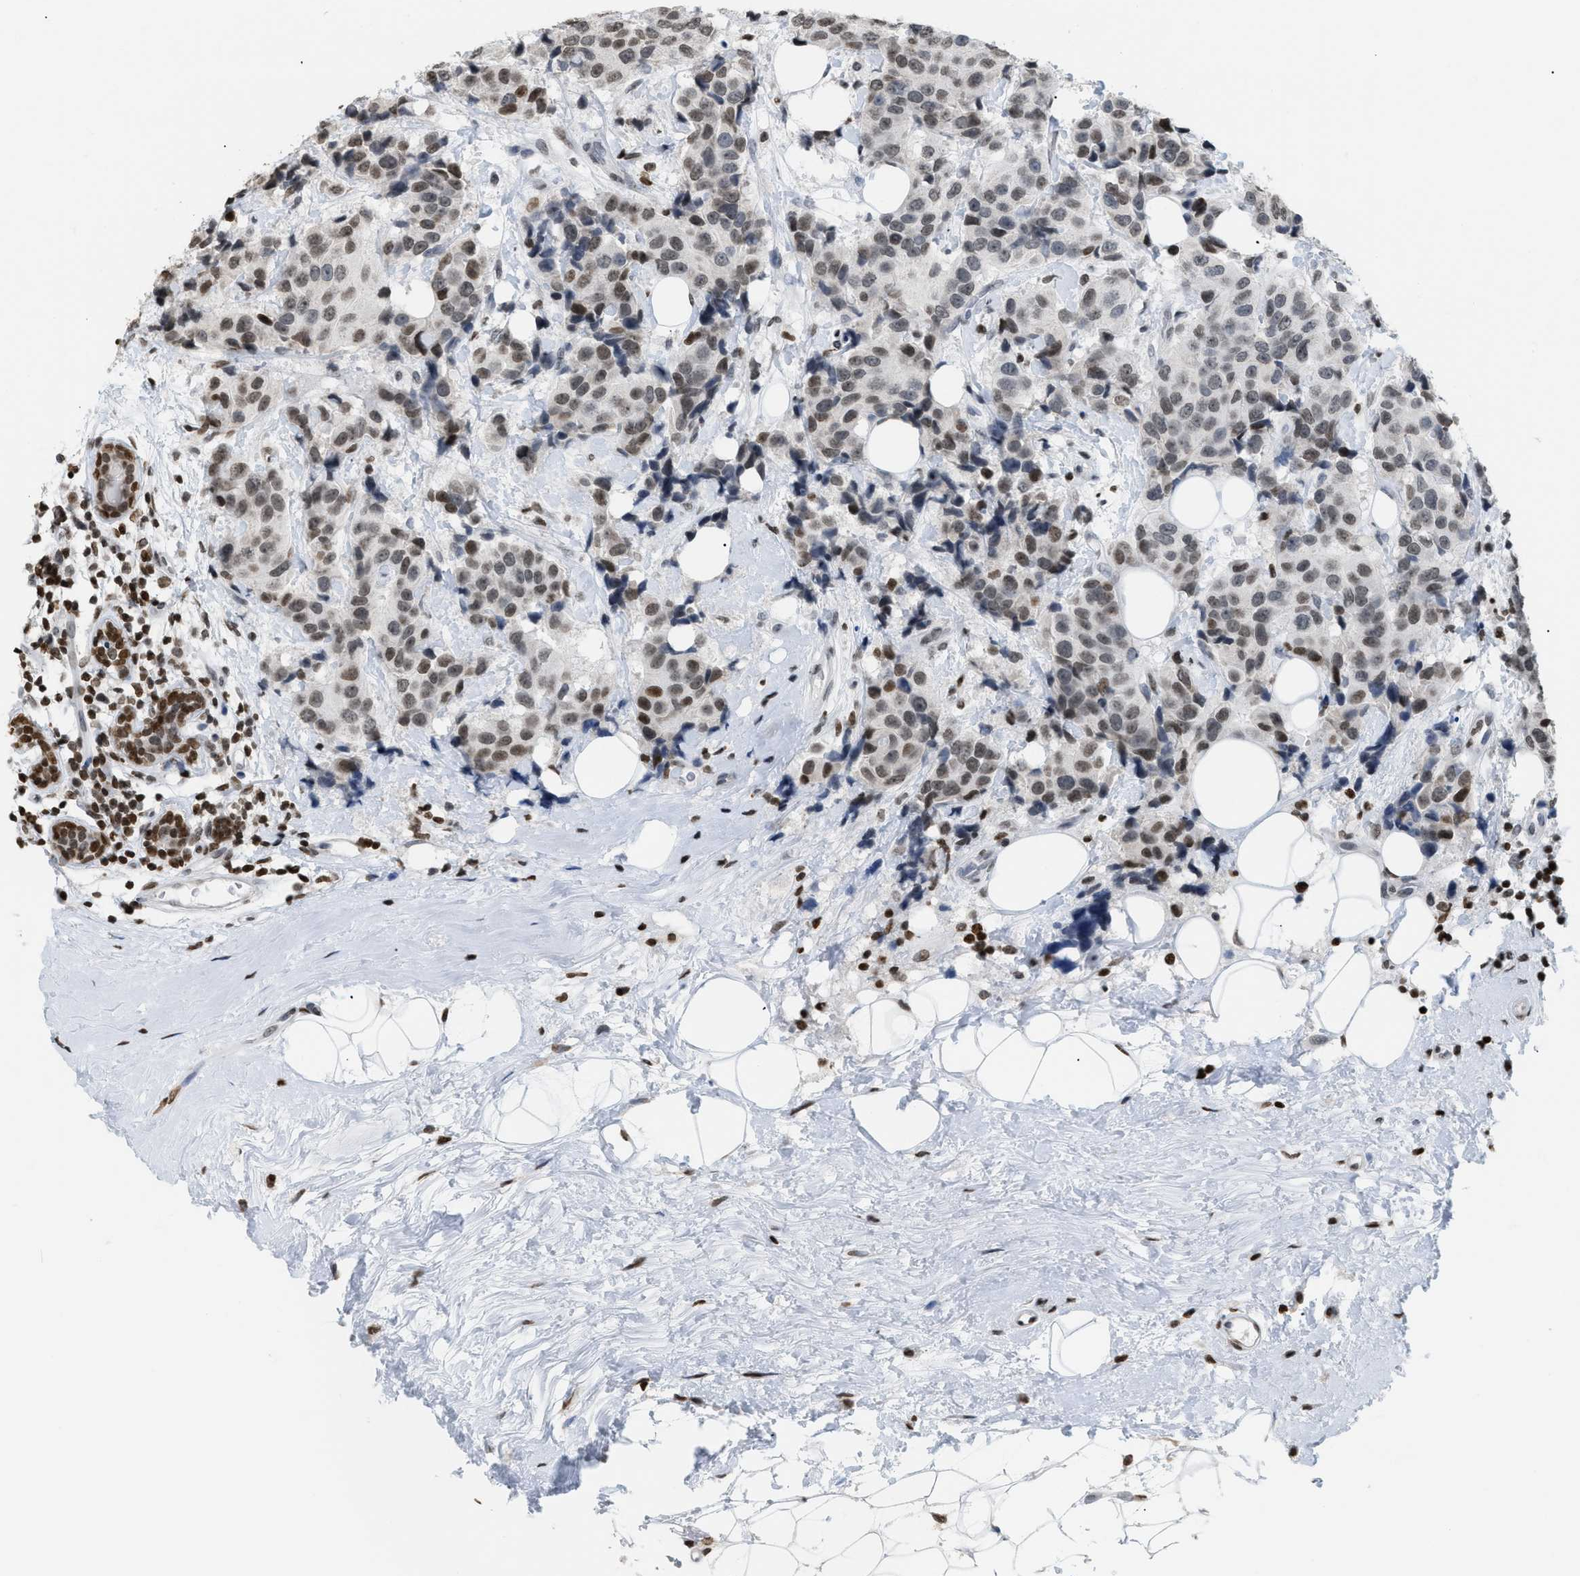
{"staining": {"intensity": "moderate", "quantity": ">75%", "location": "nuclear"}, "tissue": "breast cancer", "cell_type": "Tumor cells", "image_type": "cancer", "snomed": [{"axis": "morphology", "description": "Normal tissue, NOS"}, {"axis": "morphology", "description": "Duct carcinoma"}, {"axis": "topography", "description": "Breast"}], "caption": "Immunohistochemical staining of human breast cancer reveals medium levels of moderate nuclear protein positivity in approximately >75% of tumor cells. (Stains: DAB in brown, nuclei in blue, Microscopy: brightfield microscopy at high magnification).", "gene": "HMGN2", "patient": {"sex": "female", "age": 39}}